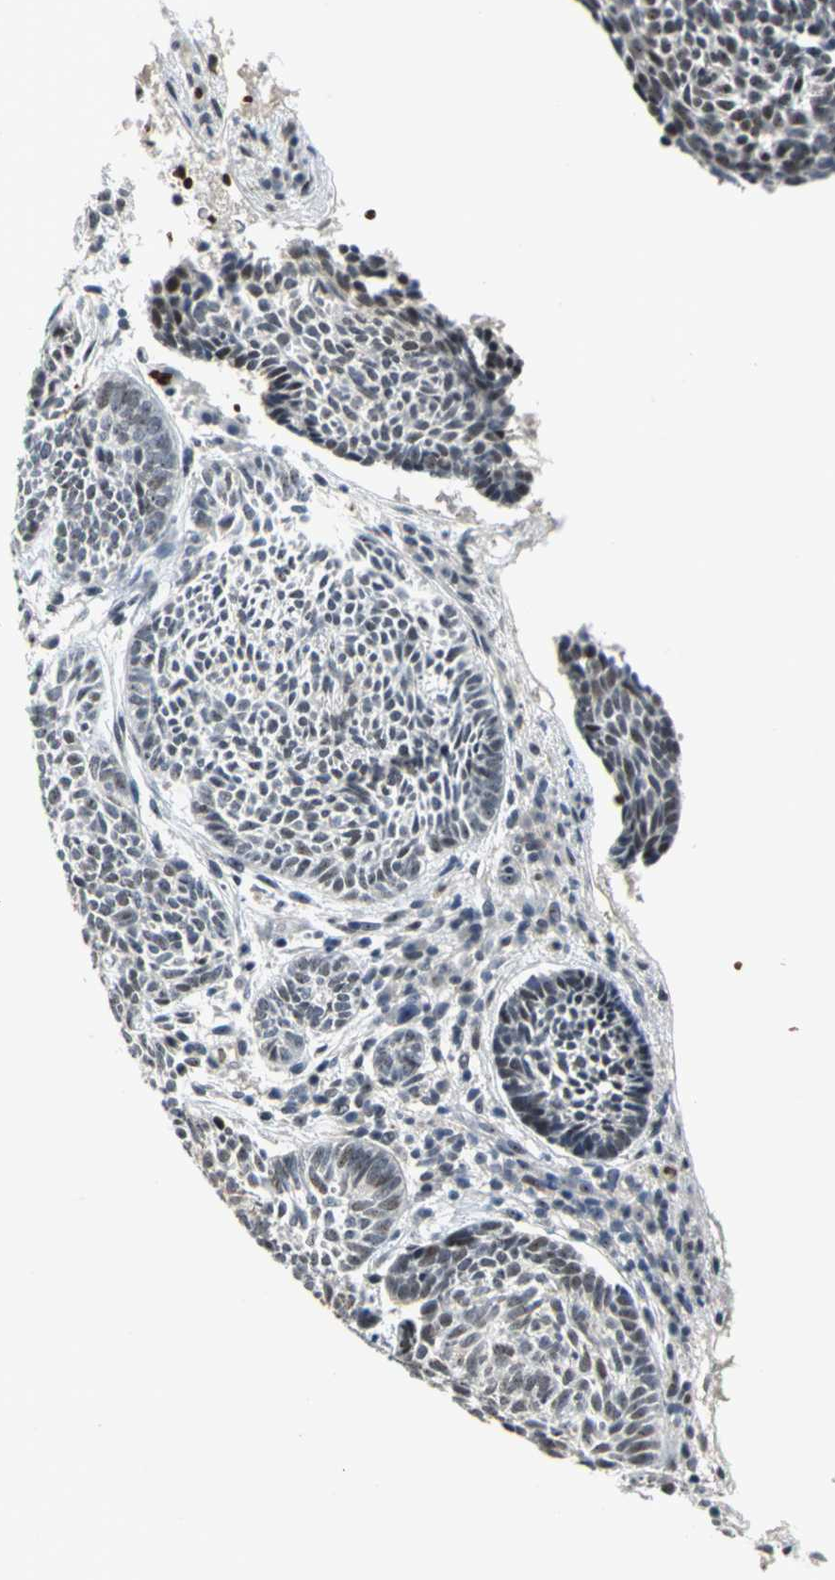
{"staining": {"intensity": "moderate", "quantity": ">75%", "location": "nuclear"}, "tissue": "skin cancer", "cell_type": "Tumor cells", "image_type": "cancer", "snomed": [{"axis": "morphology", "description": "Normal tissue, NOS"}, {"axis": "morphology", "description": "Basal cell carcinoma"}, {"axis": "topography", "description": "Skin"}], "caption": "A medium amount of moderate nuclear staining is seen in about >75% of tumor cells in skin basal cell carcinoma tissue. Nuclei are stained in blue.", "gene": "GLI3", "patient": {"sex": "male", "age": 87}}